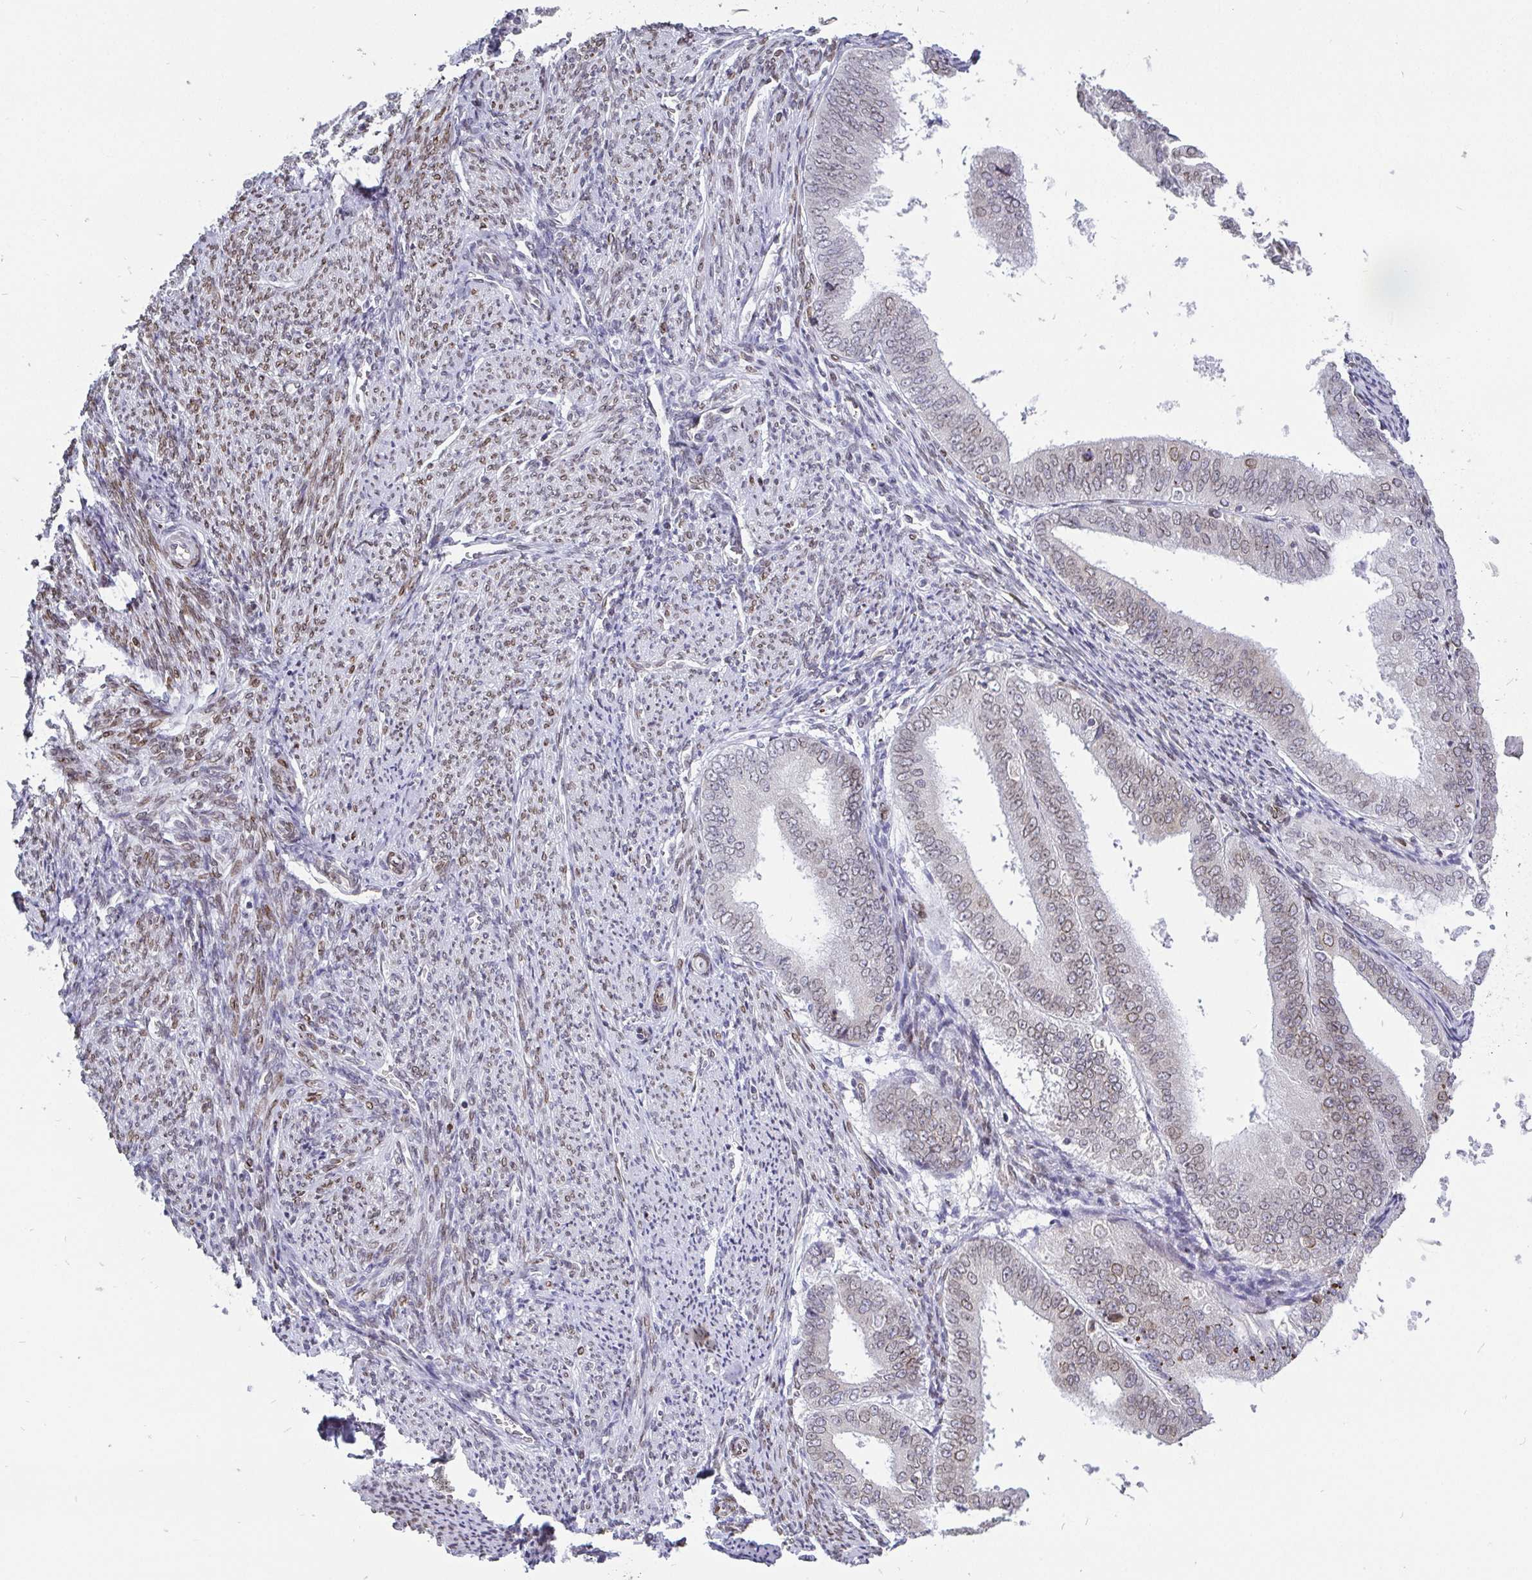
{"staining": {"intensity": "weak", "quantity": "25%-75%", "location": "cytoplasmic/membranous,nuclear"}, "tissue": "endometrial cancer", "cell_type": "Tumor cells", "image_type": "cancer", "snomed": [{"axis": "morphology", "description": "Adenocarcinoma, NOS"}, {"axis": "topography", "description": "Endometrium"}], "caption": "This is a micrograph of immunohistochemistry staining of adenocarcinoma (endometrial), which shows weak positivity in the cytoplasmic/membranous and nuclear of tumor cells.", "gene": "EMD", "patient": {"sex": "female", "age": 63}}